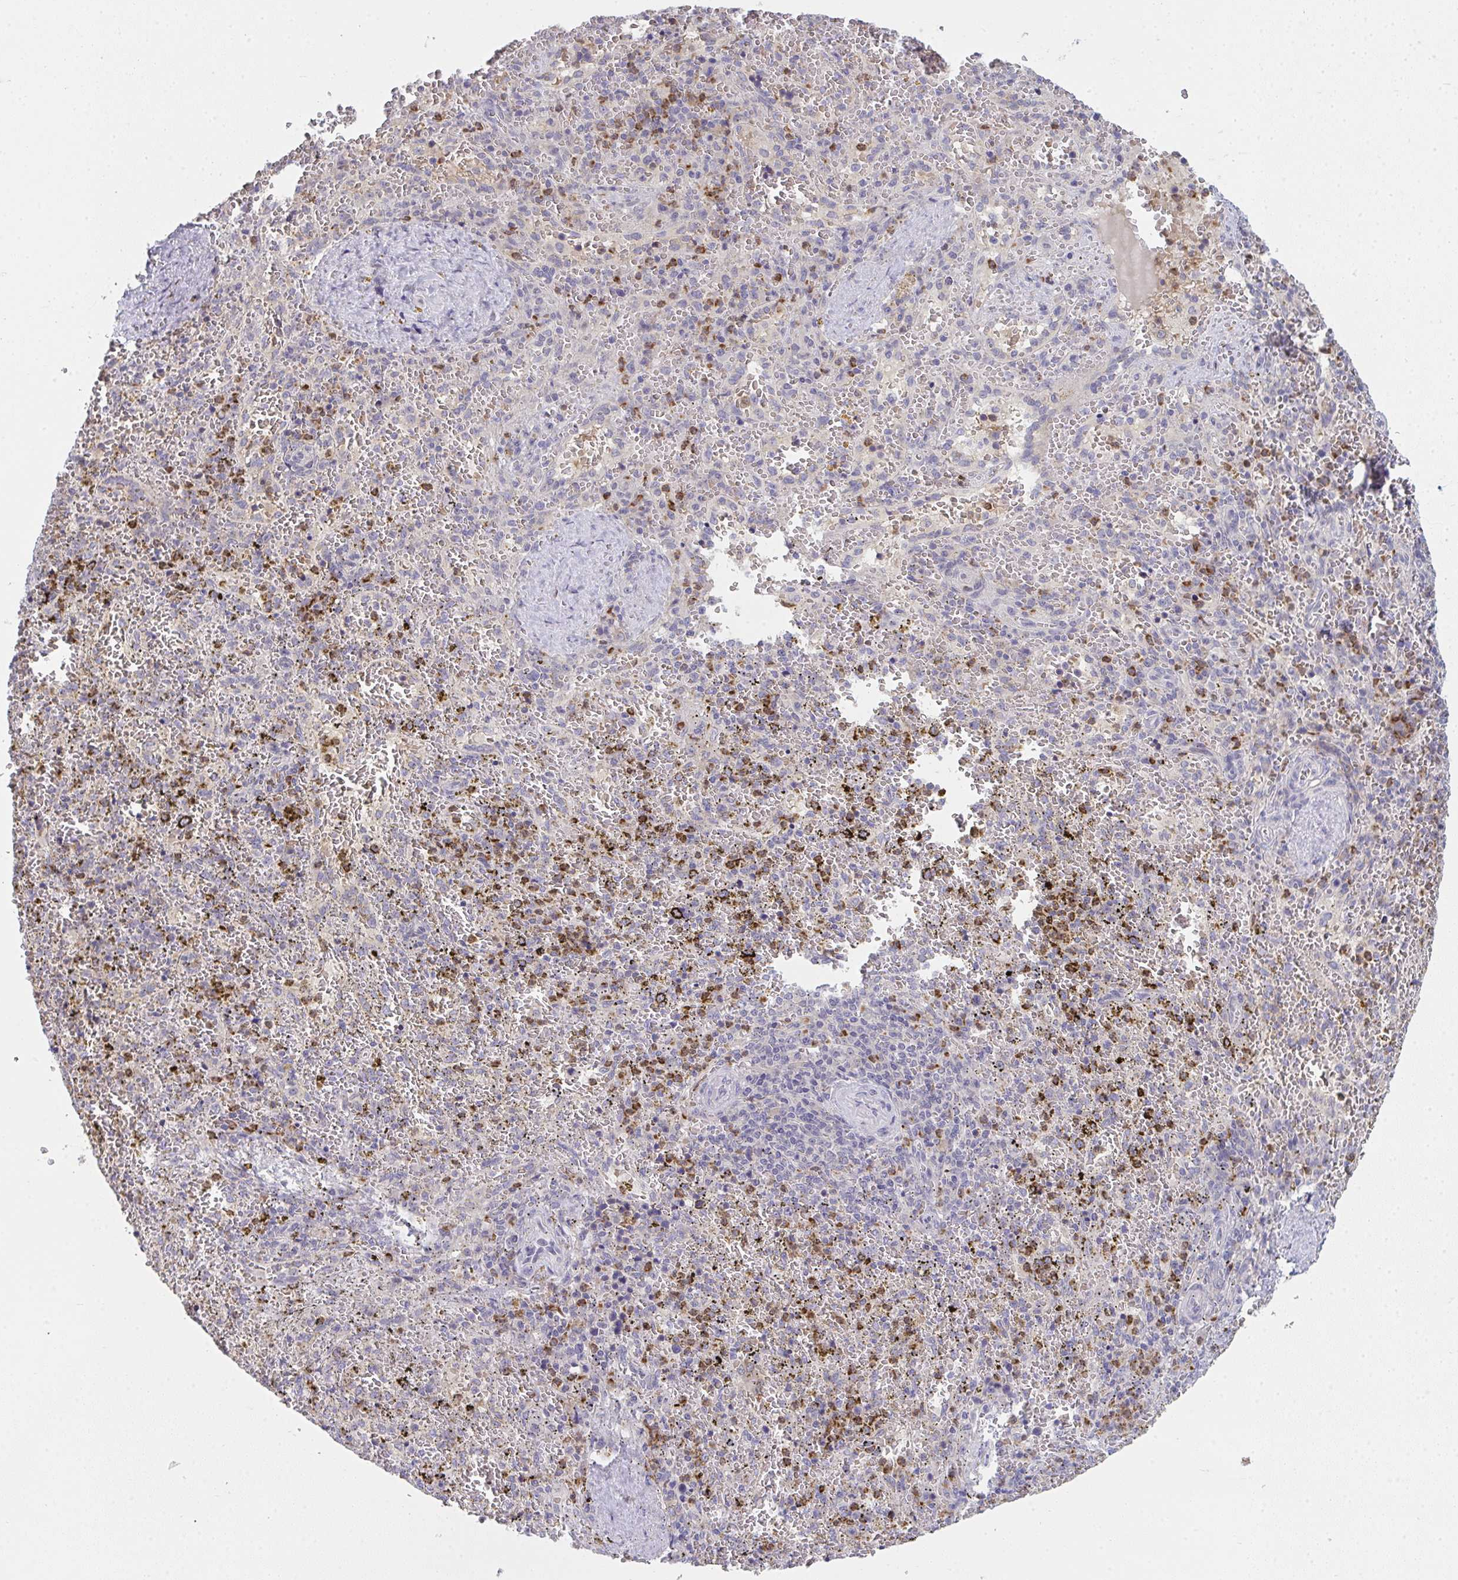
{"staining": {"intensity": "moderate", "quantity": "25%-75%", "location": "cytoplasmic/membranous,nuclear"}, "tissue": "spleen", "cell_type": "Cells in red pulp", "image_type": "normal", "snomed": [{"axis": "morphology", "description": "Normal tissue, NOS"}, {"axis": "topography", "description": "Spleen"}], "caption": "Cells in red pulp demonstrate medium levels of moderate cytoplasmic/membranous,nuclear staining in approximately 25%-75% of cells in unremarkable spleen.", "gene": "RIOK1", "patient": {"sex": "female", "age": 50}}